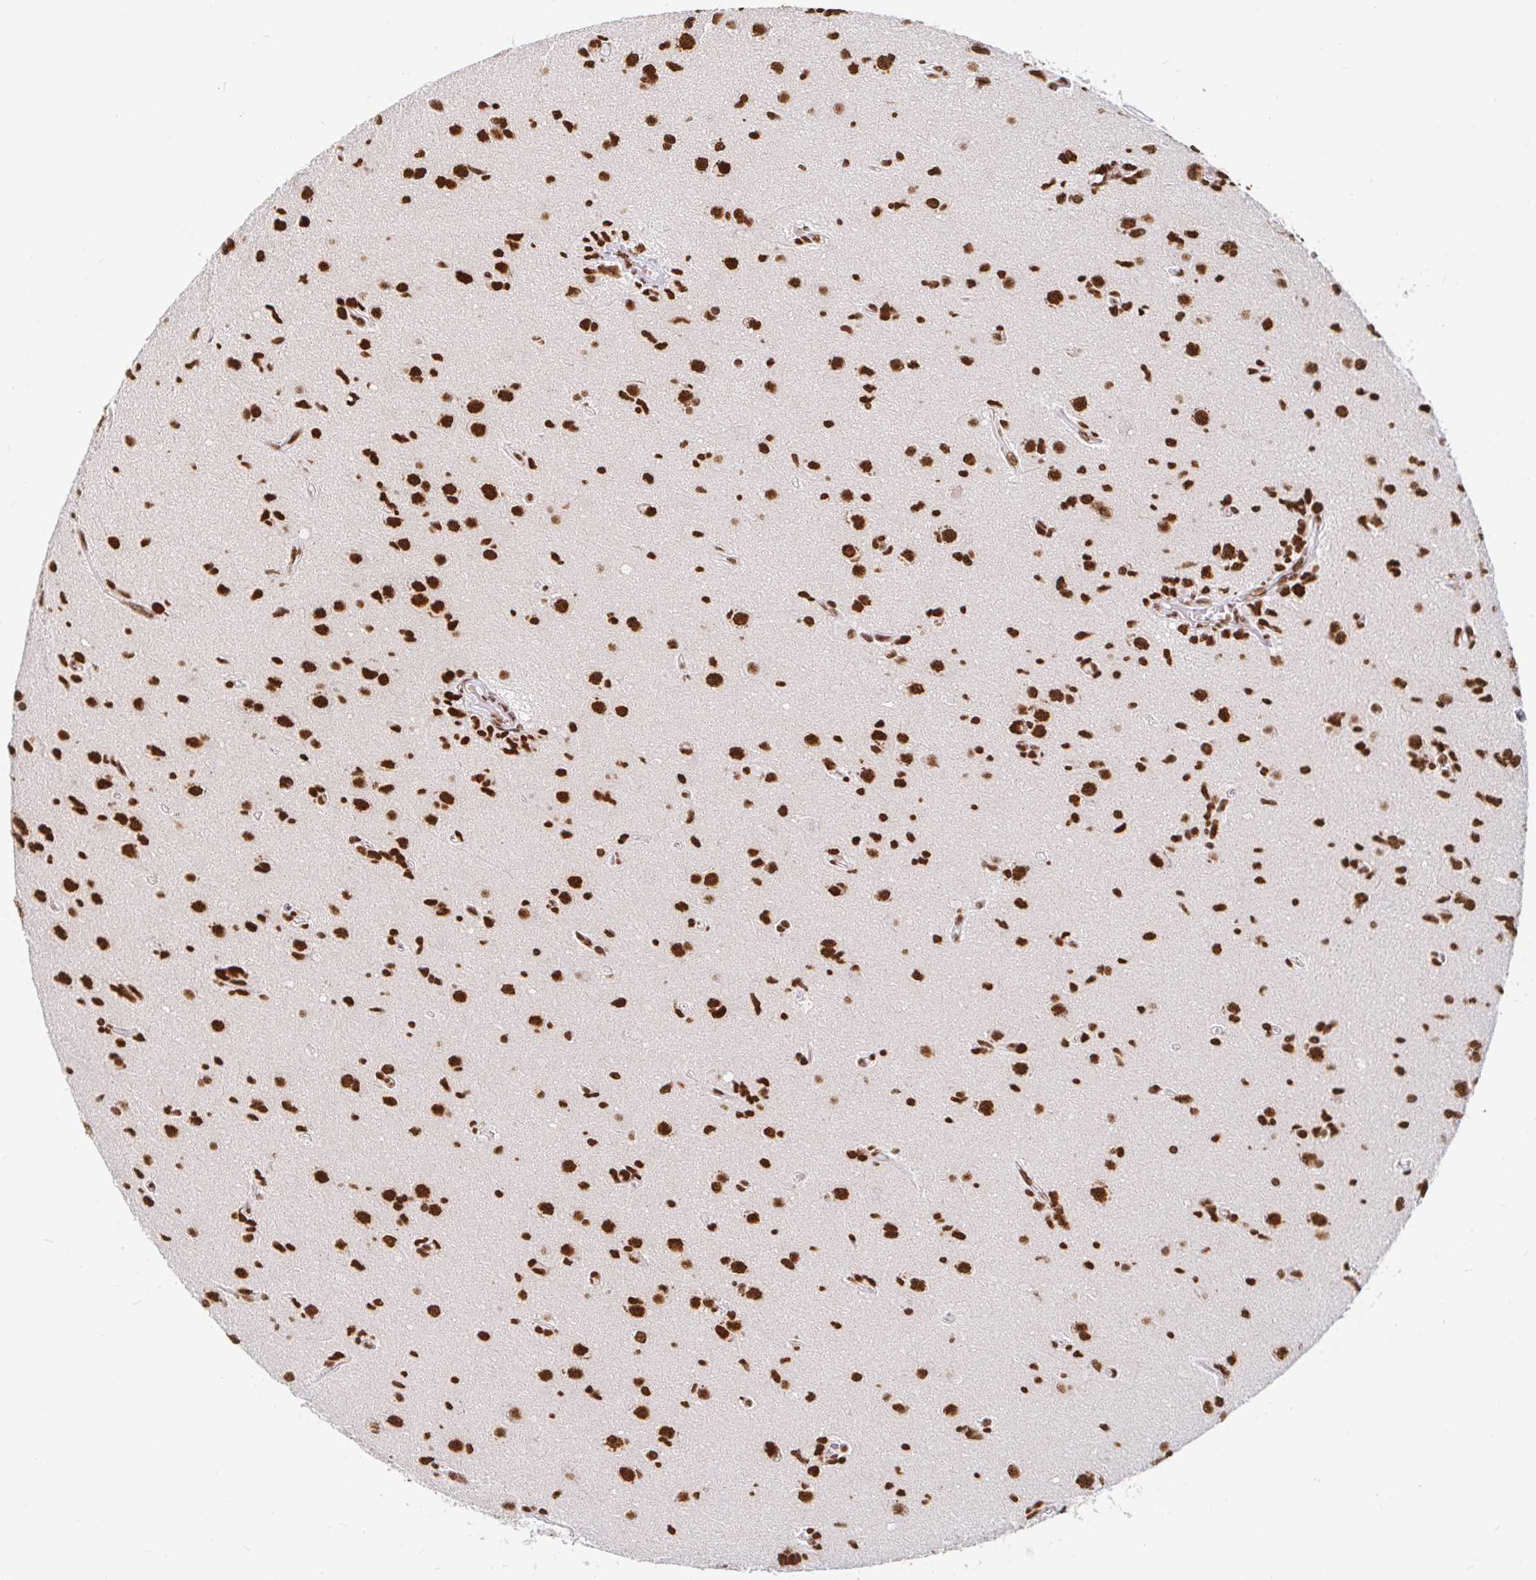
{"staining": {"intensity": "strong", "quantity": ">75%", "location": "nuclear"}, "tissue": "glioma", "cell_type": "Tumor cells", "image_type": "cancer", "snomed": [{"axis": "morphology", "description": "Glioma, malignant, High grade"}, {"axis": "topography", "description": "Brain"}], "caption": "A brown stain shows strong nuclear positivity of a protein in human high-grade glioma (malignant) tumor cells.", "gene": "RBMX", "patient": {"sex": "male", "age": 67}}